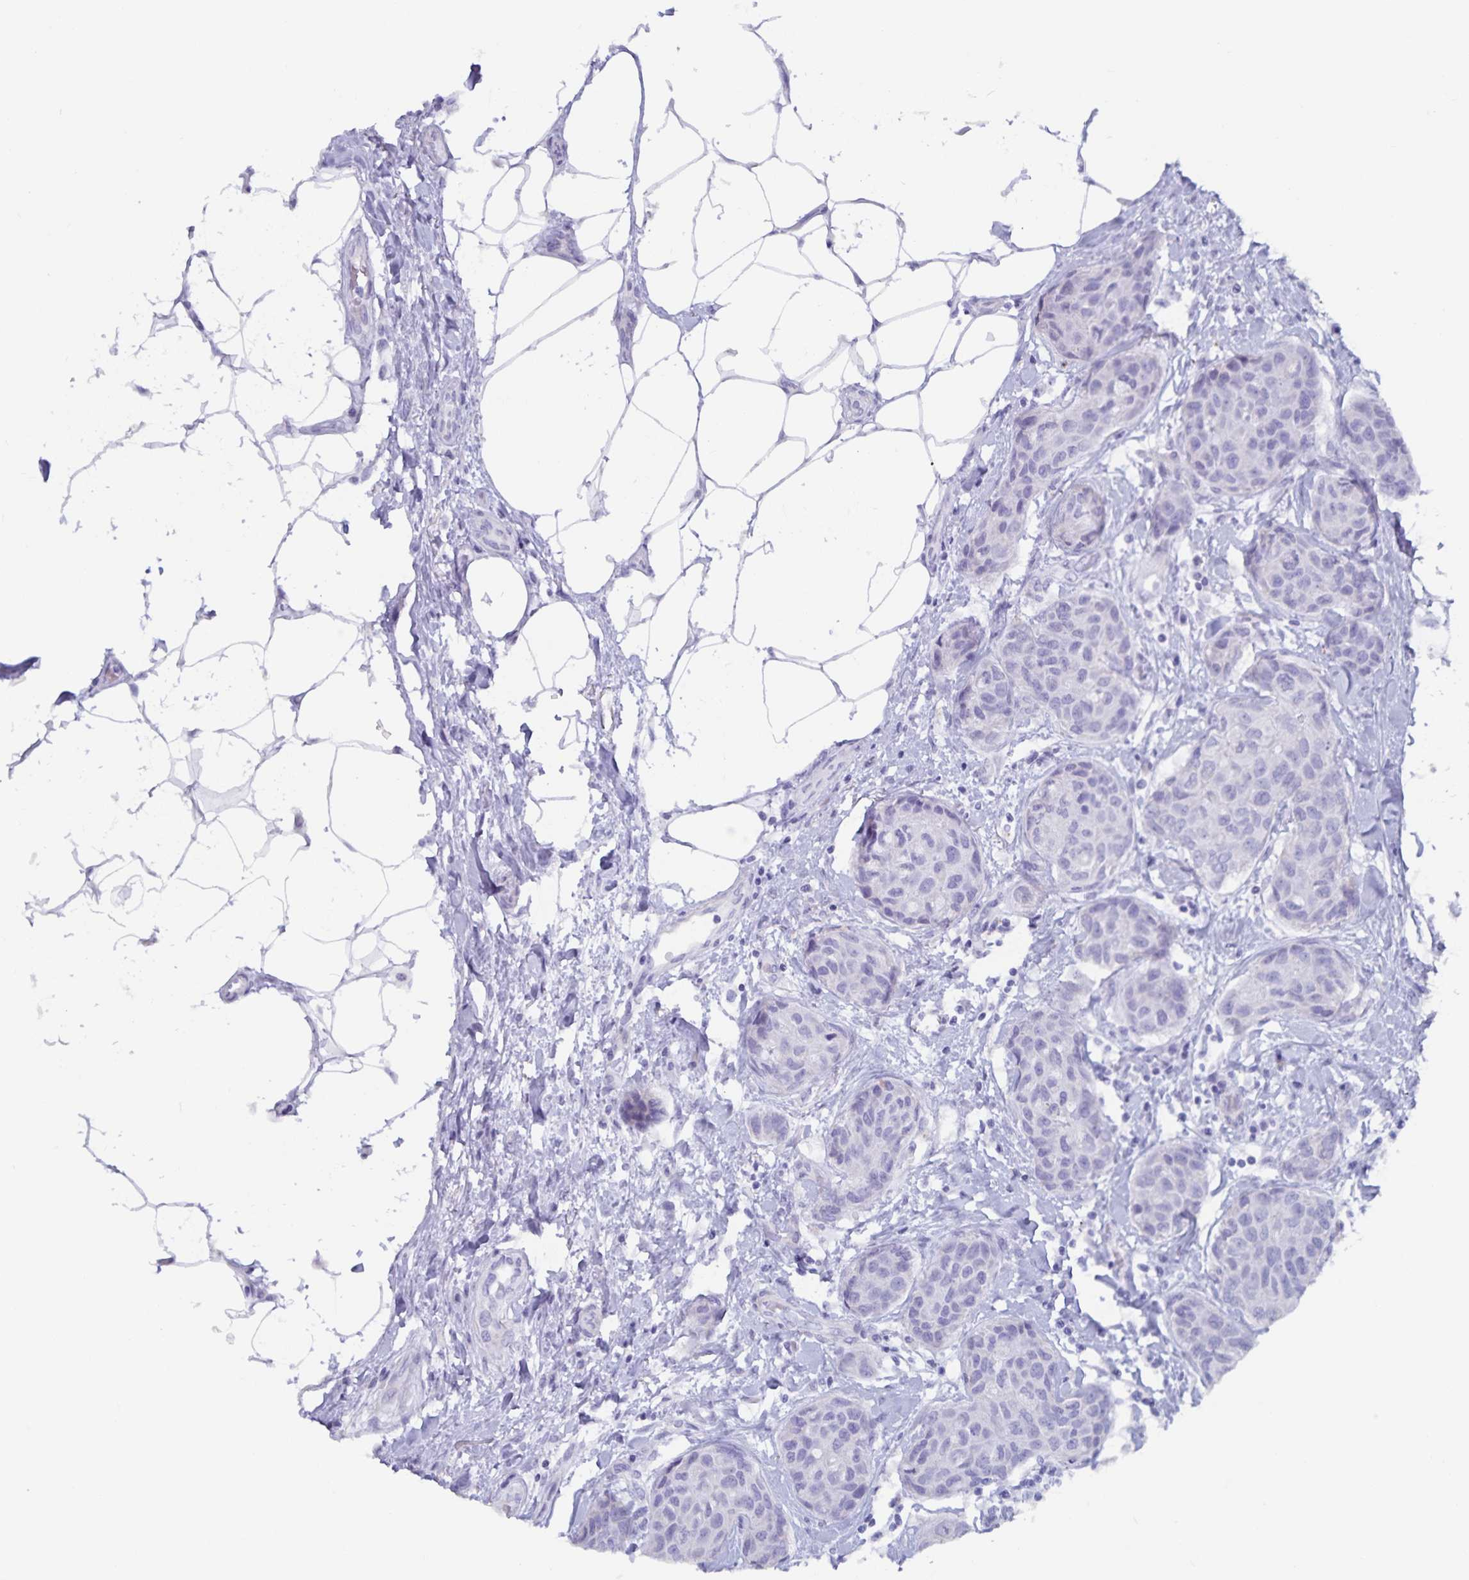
{"staining": {"intensity": "negative", "quantity": "none", "location": "none"}, "tissue": "breast cancer", "cell_type": "Tumor cells", "image_type": "cancer", "snomed": [{"axis": "morphology", "description": "Duct carcinoma"}, {"axis": "topography", "description": "Breast"}], "caption": "Photomicrograph shows no protein staining in tumor cells of breast invasive ductal carcinoma tissue.", "gene": "GPR137", "patient": {"sex": "female", "age": 80}}